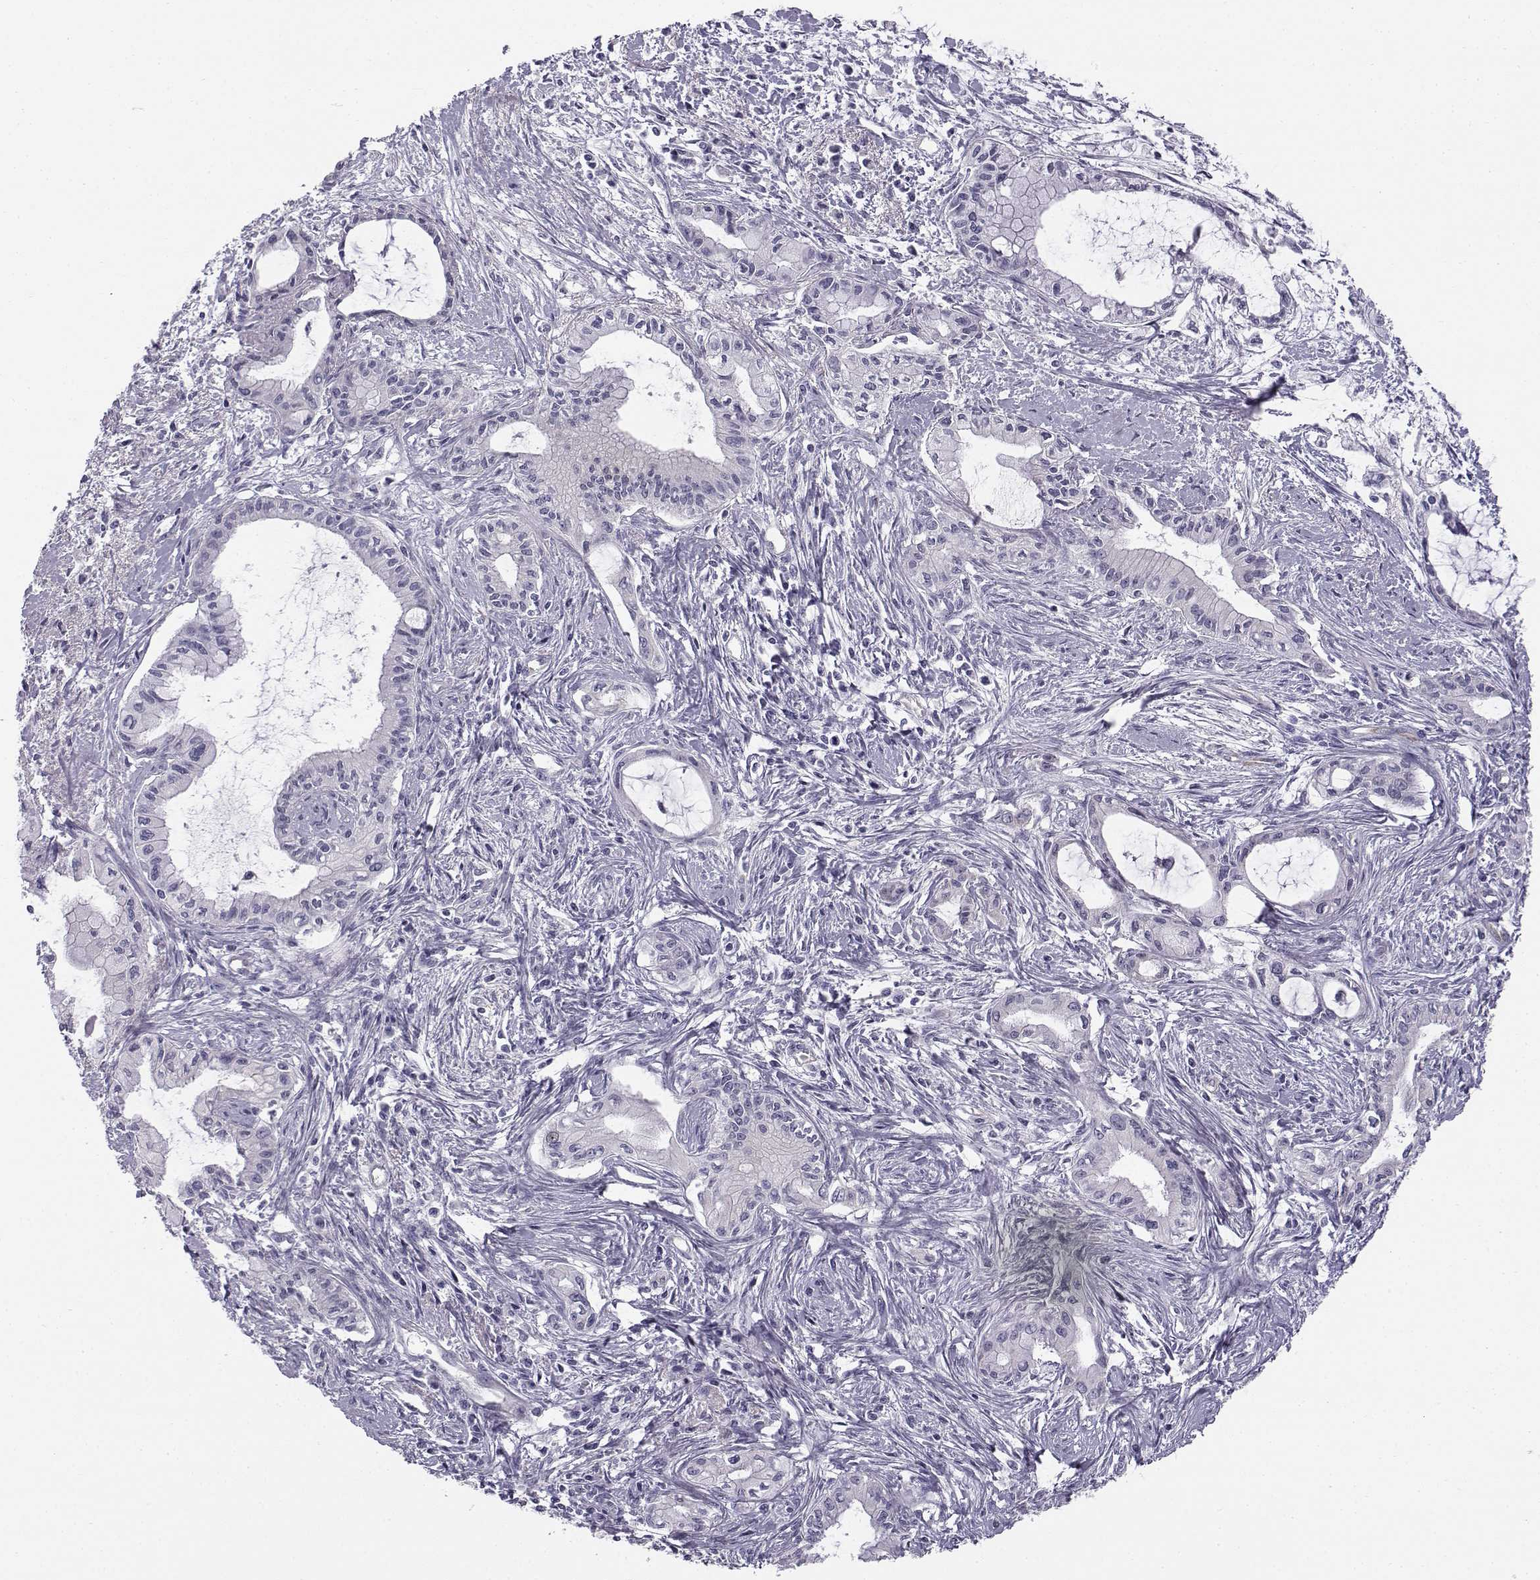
{"staining": {"intensity": "negative", "quantity": "none", "location": "none"}, "tissue": "pancreatic cancer", "cell_type": "Tumor cells", "image_type": "cancer", "snomed": [{"axis": "morphology", "description": "Adenocarcinoma, NOS"}, {"axis": "topography", "description": "Pancreas"}], "caption": "Immunohistochemical staining of human pancreatic cancer shows no significant positivity in tumor cells.", "gene": "KCNMB4", "patient": {"sex": "male", "age": 48}}